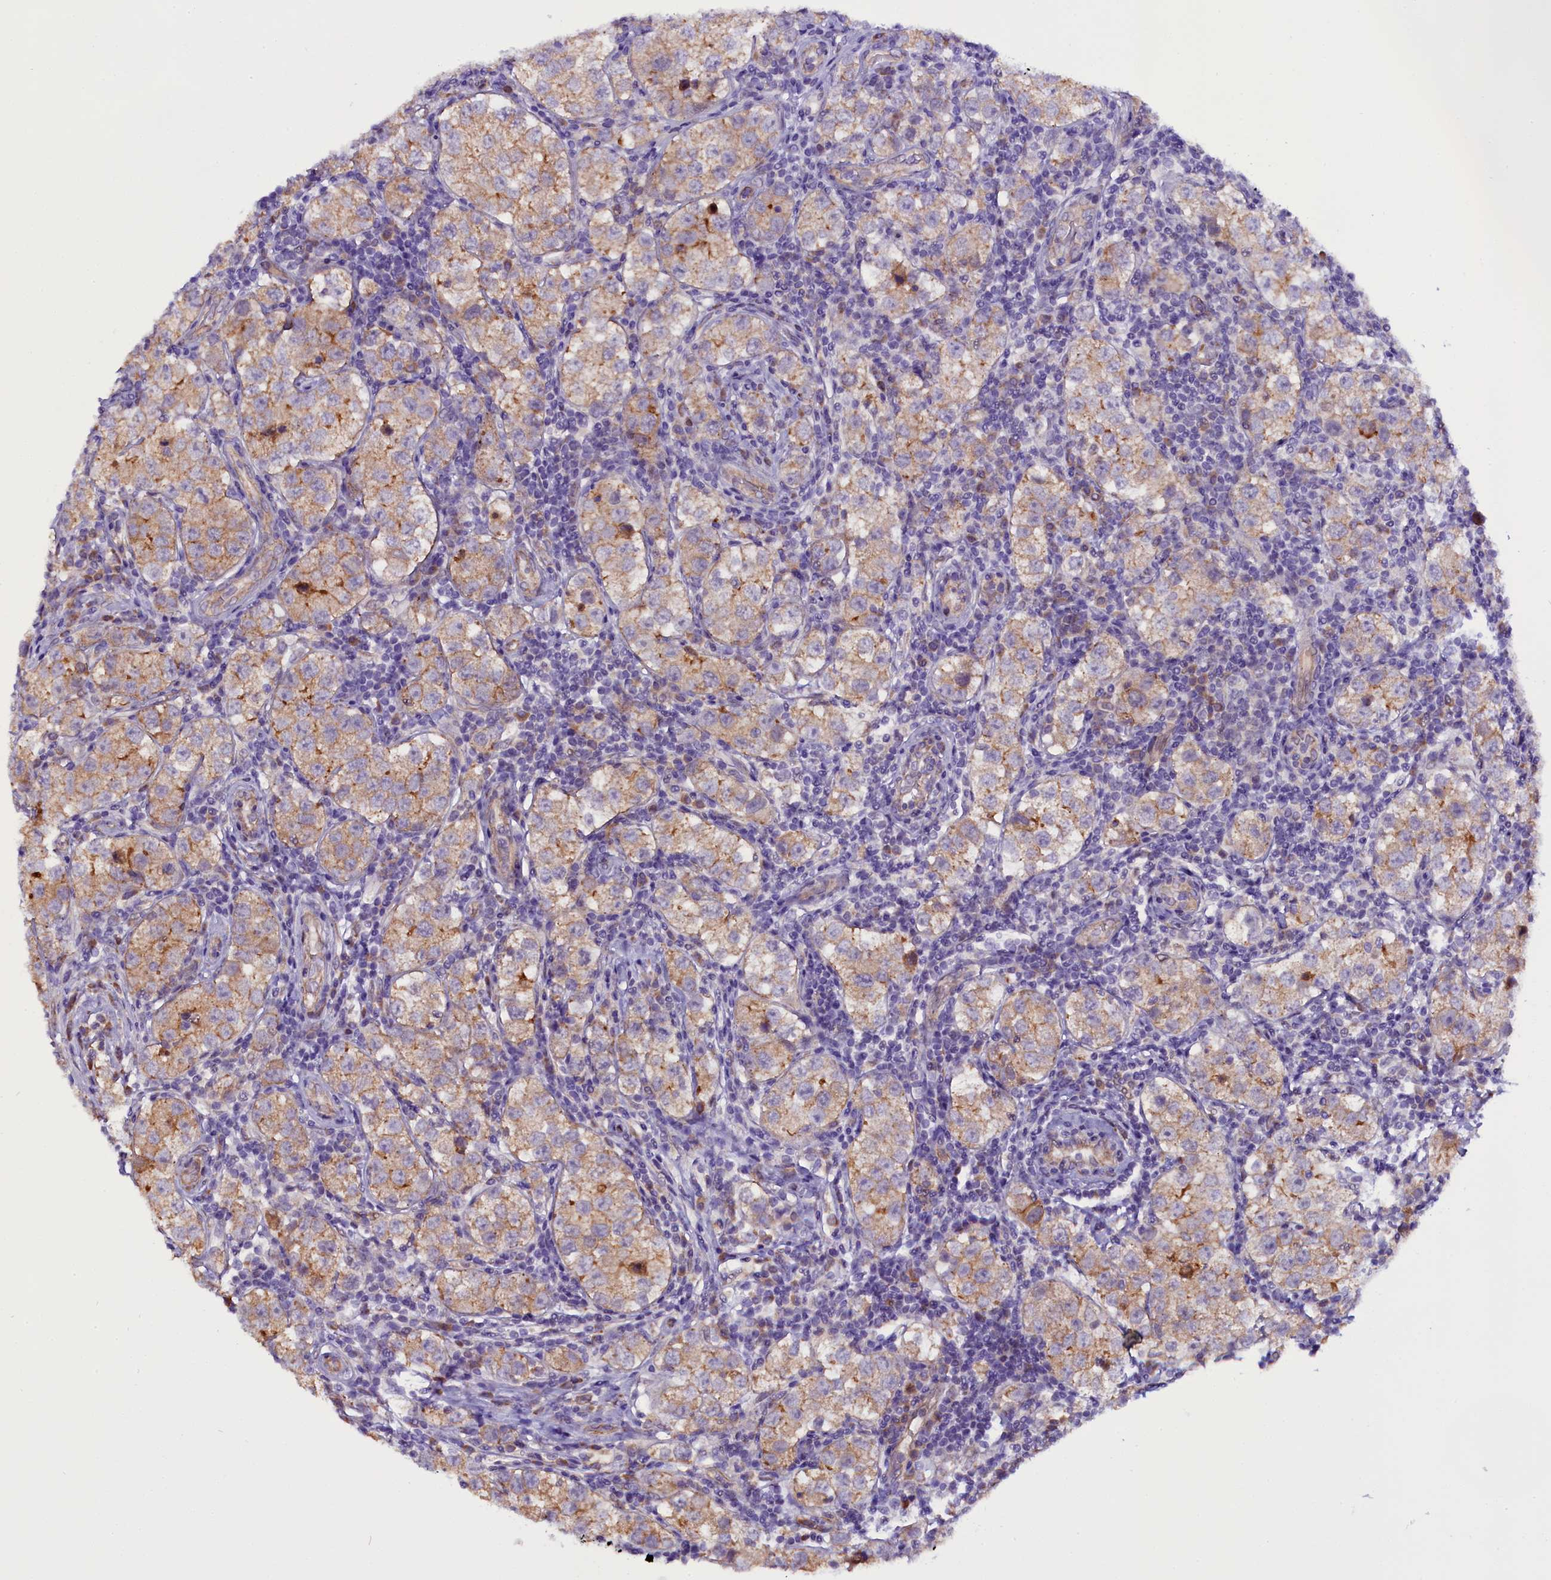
{"staining": {"intensity": "weak", "quantity": "25%-75%", "location": "cytoplasmic/membranous"}, "tissue": "testis cancer", "cell_type": "Tumor cells", "image_type": "cancer", "snomed": [{"axis": "morphology", "description": "Seminoma, NOS"}, {"axis": "topography", "description": "Testis"}], "caption": "A brown stain labels weak cytoplasmic/membranous expression of a protein in testis cancer tumor cells.", "gene": "UACA", "patient": {"sex": "male", "age": 34}}